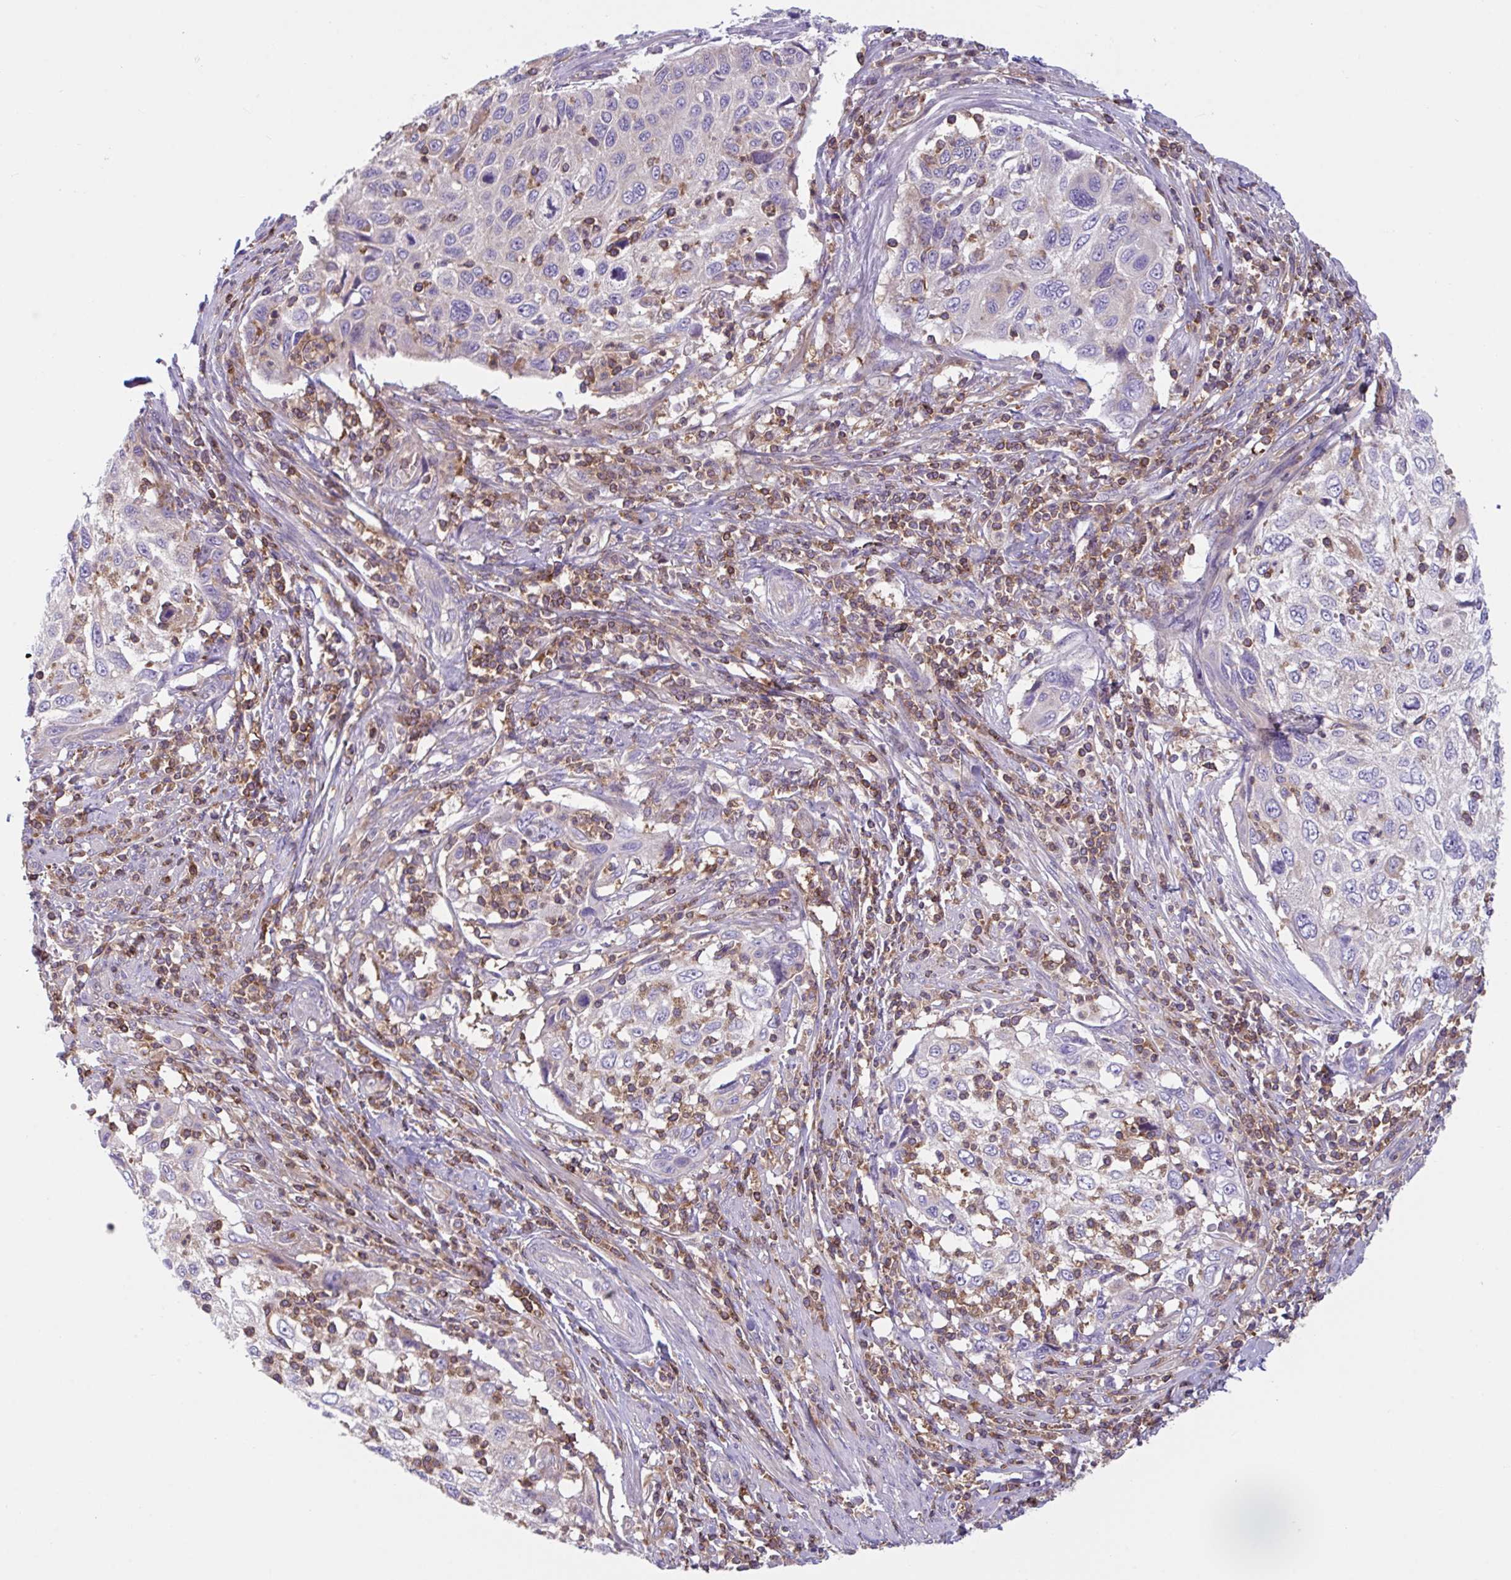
{"staining": {"intensity": "weak", "quantity": "<25%", "location": "cytoplasmic/membranous"}, "tissue": "cervical cancer", "cell_type": "Tumor cells", "image_type": "cancer", "snomed": [{"axis": "morphology", "description": "Squamous cell carcinoma, NOS"}, {"axis": "topography", "description": "Cervix"}], "caption": "Tumor cells are negative for protein expression in human cervical squamous cell carcinoma.", "gene": "TSC22D3", "patient": {"sex": "female", "age": 70}}